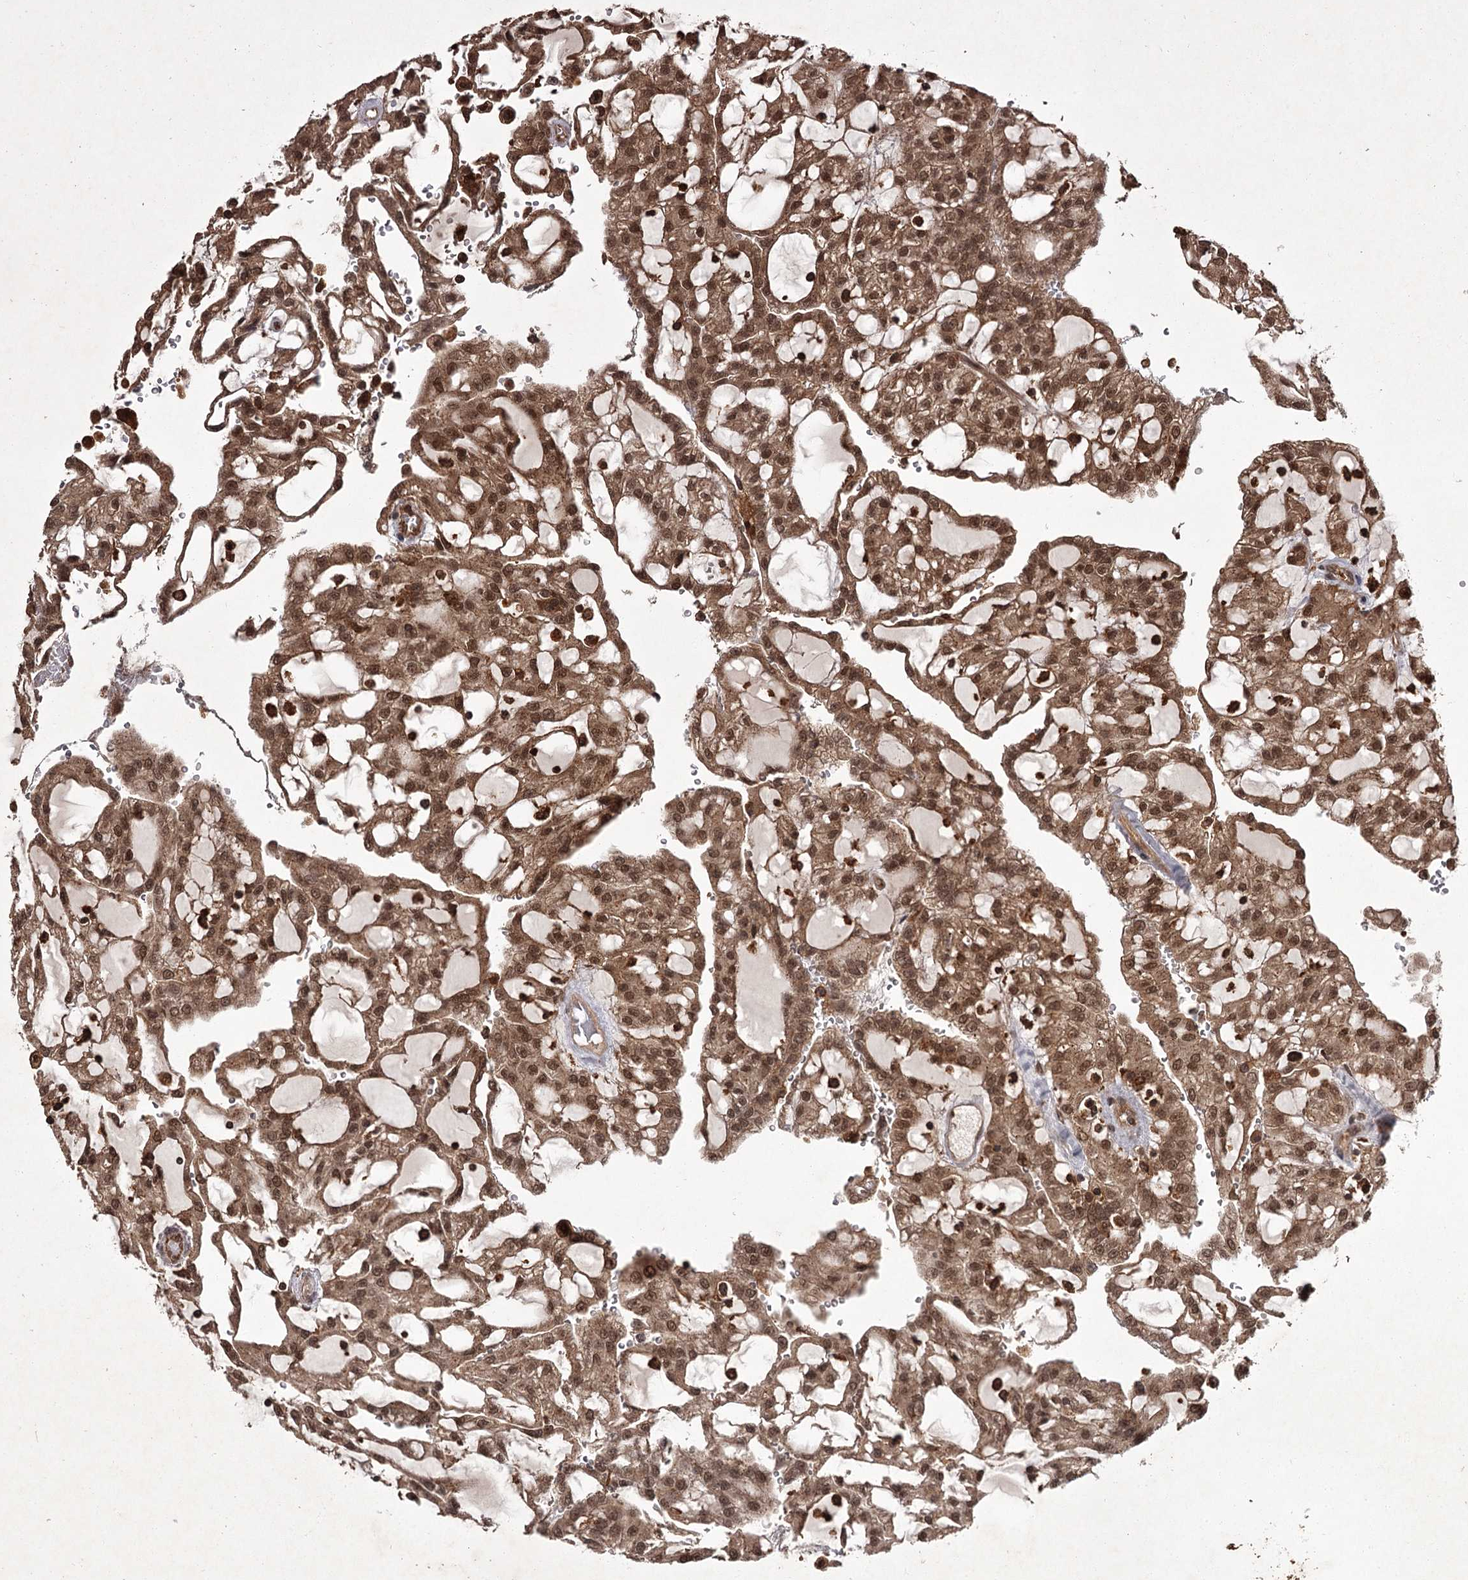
{"staining": {"intensity": "moderate", "quantity": ">75%", "location": "cytoplasmic/membranous,nuclear"}, "tissue": "renal cancer", "cell_type": "Tumor cells", "image_type": "cancer", "snomed": [{"axis": "morphology", "description": "Adenocarcinoma, NOS"}, {"axis": "topography", "description": "Kidney"}], "caption": "Immunohistochemistry (IHC) of adenocarcinoma (renal) displays medium levels of moderate cytoplasmic/membranous and nuclear positivity in about >75% of tumor cells.", "gene": "TBC1D23", "patient": {"sex": "male", "age": 63}}